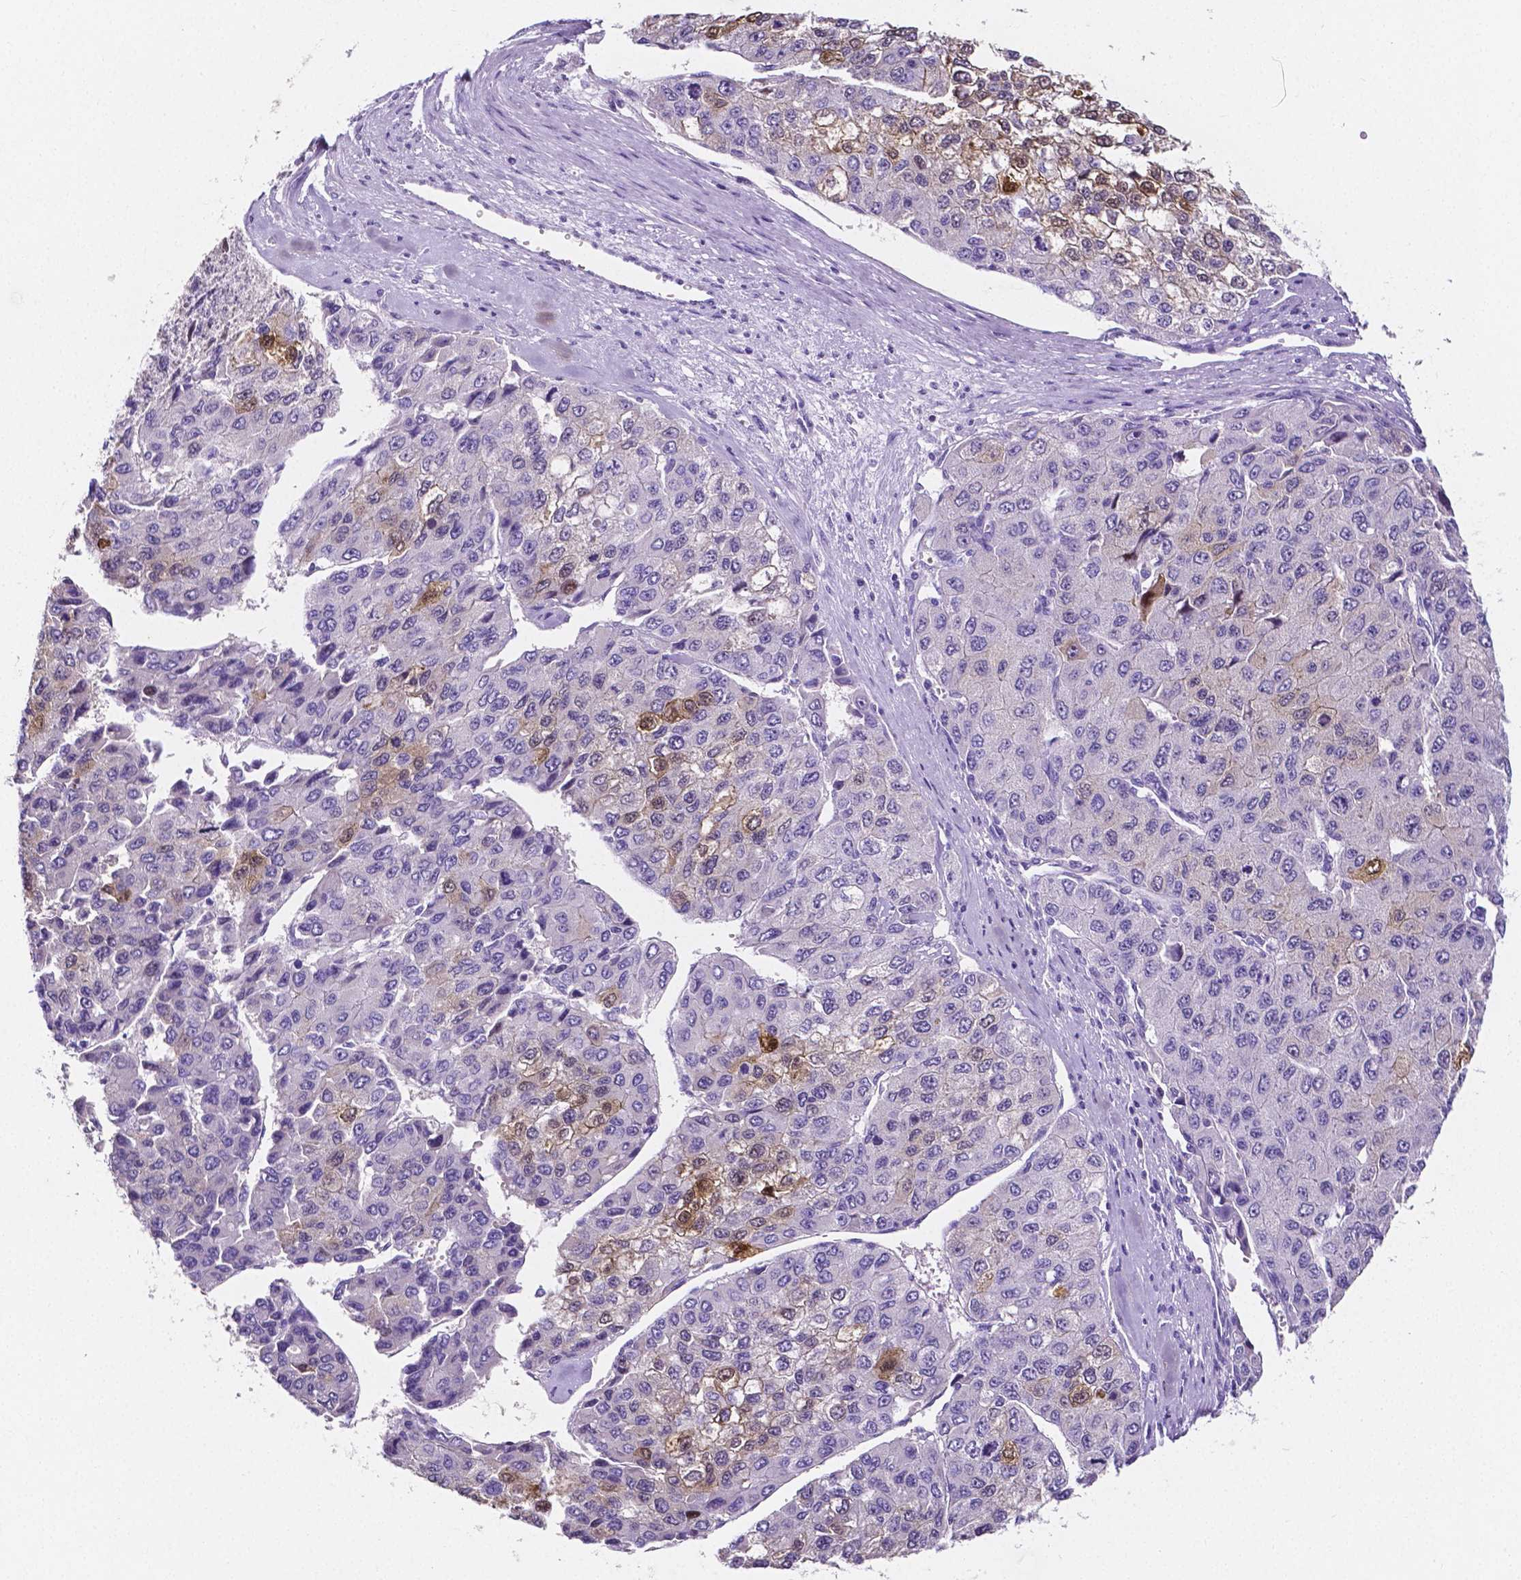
{"staining": {"intensity": "moderate", "quantity": "<25%", "location": "cytoplasmic/membranous"}, "tissue": "liver cancer", "cell_type": "Tumor cells", "image_type": "cancer", "snomed": [{"axis": "morphology", "description": "Carcinoma, Hepatocellular, NOS"}, {"axis": "topography", "description": "Liver"}], "caption": "The micrograph demonstrates staining of liver hepatocellular carcinoma, revealing moderate cytoplasmic/membranous protein positivity (brown color) within tumor cells.", "gene": "SLC22A2", "patient": {"sex": "female", "age": 66}}